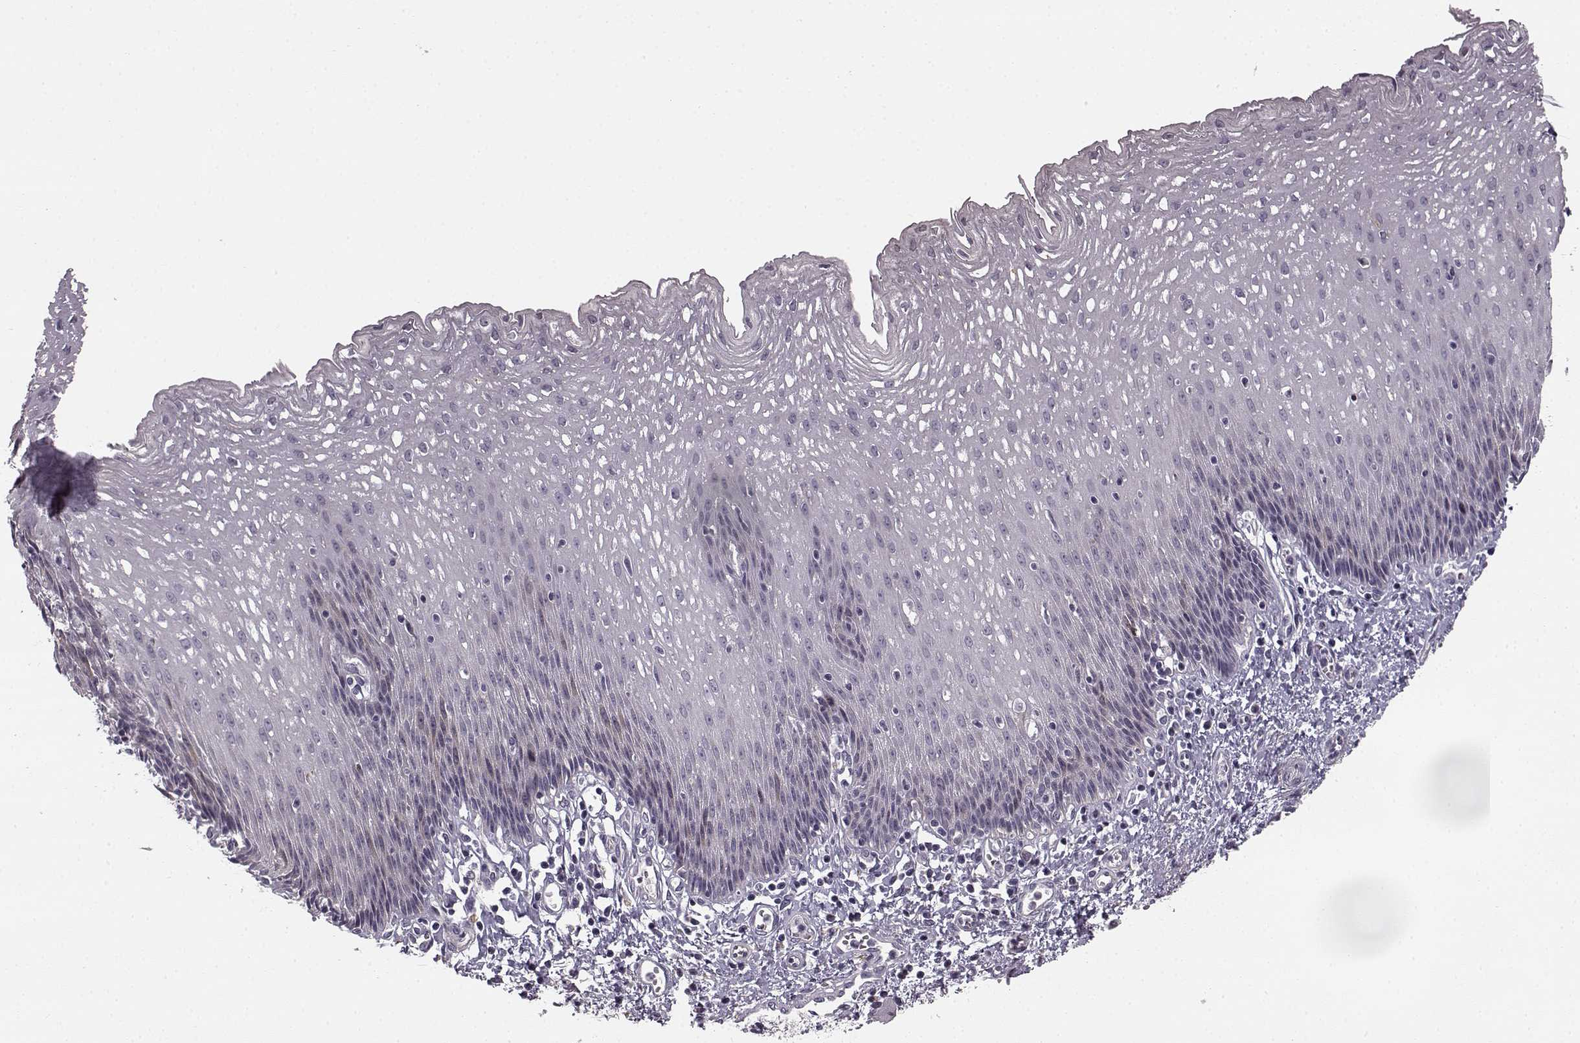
{"staining": {"intensity": "negative", "quantity": "none", "location": "none"}, "tissue": "esophagus", "cell_type": "Squamous epithelial cells", "image_type": "normal", "snomed": [{"axis": "morphology", "description": "Normal tissue, NOS"}, {"axis": "topography", "description": "Esophagus"}], "caption": "The histopathology image shows no staining of squamous epithelial cells in benign esophagus.", "gene": "HMMR", "patient": {"sex": "female", "age": 64}}